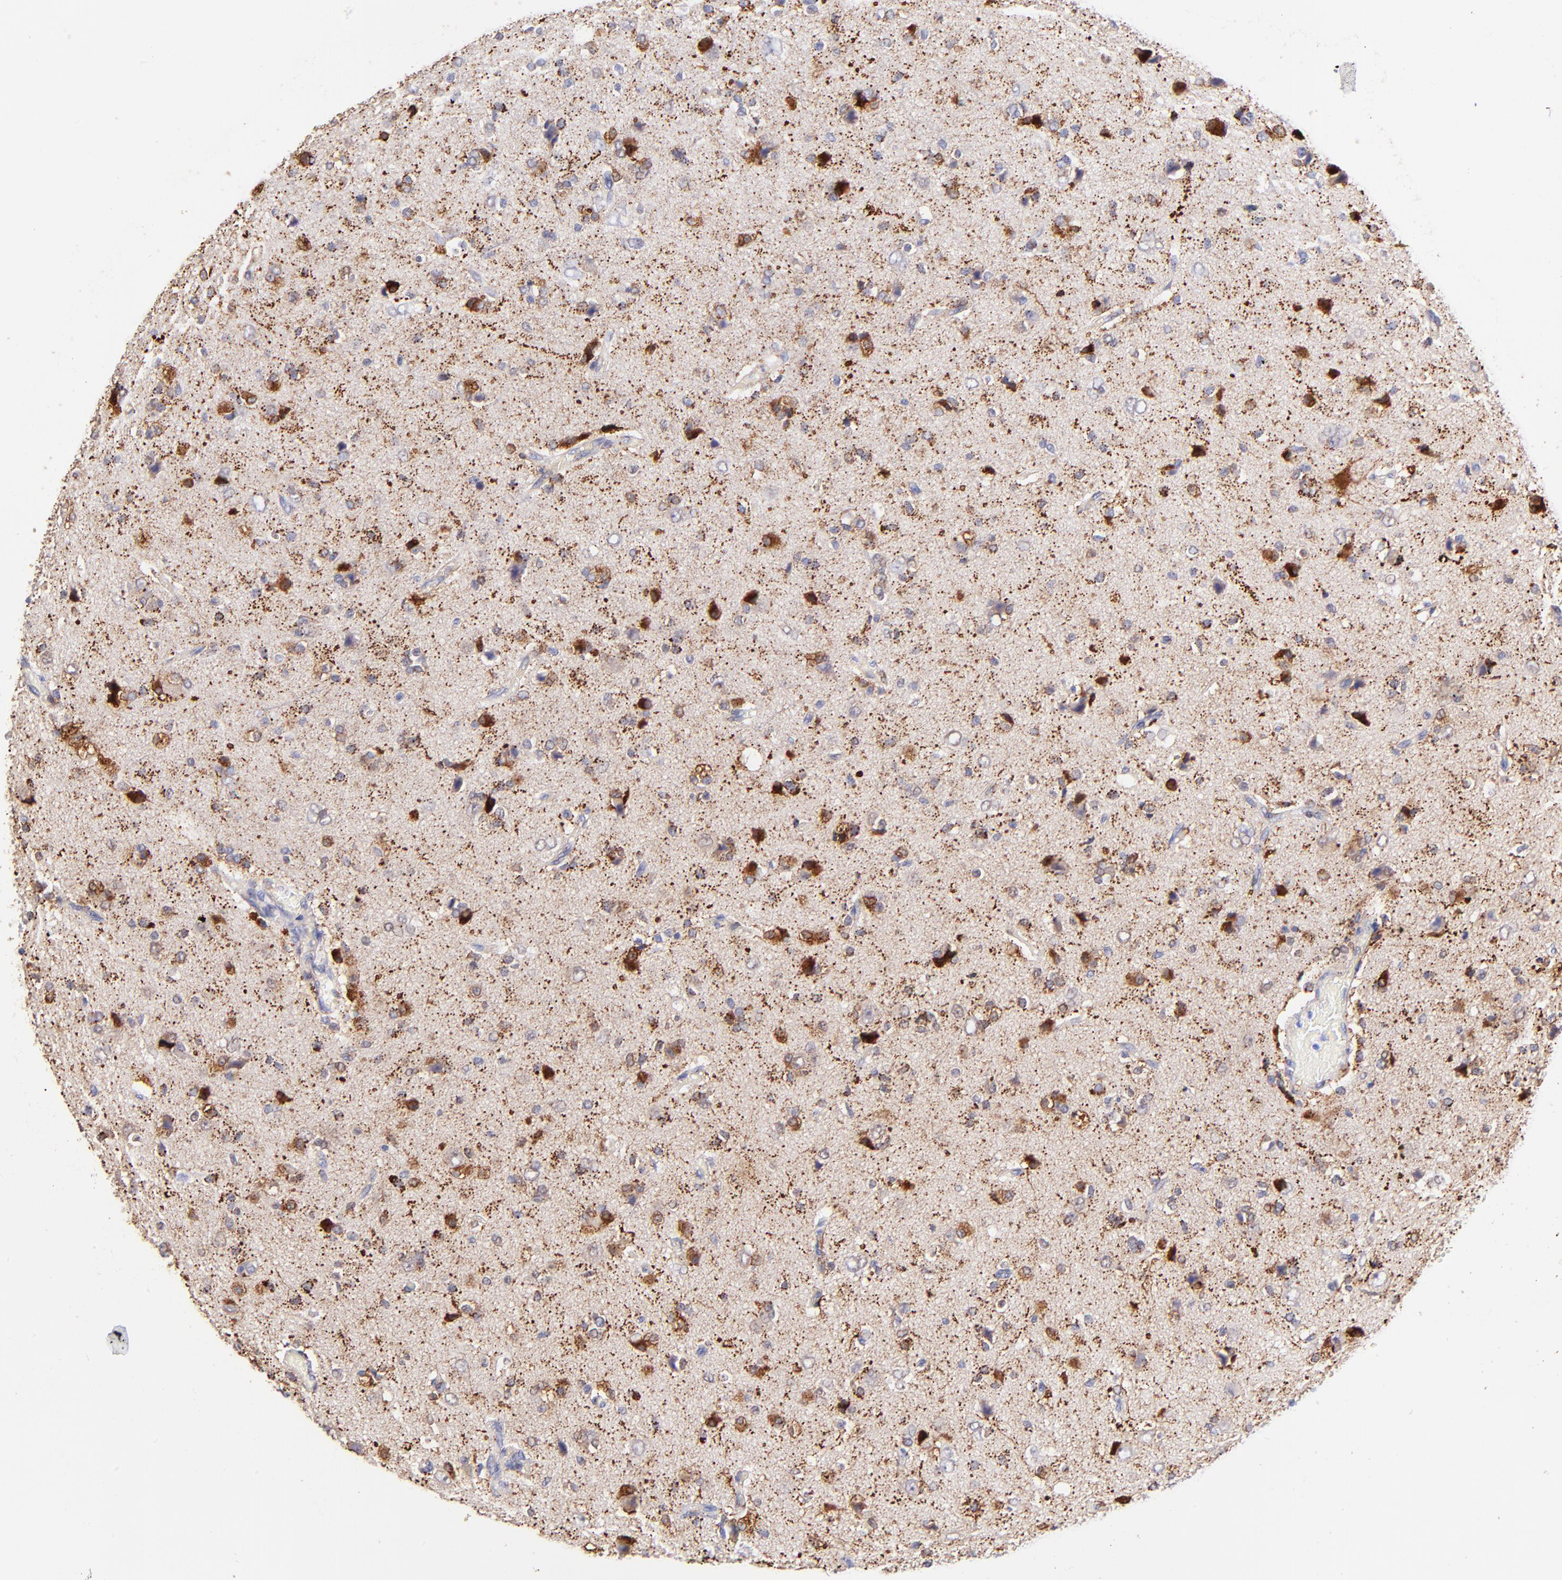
{"staining": {"intensity": "strong", "quantity": "<25%", "location": "cytoplasmic/membranous"}, "tissue": "glioma", "cell_type": "Tumor cells", "image_type": "cancer", "snomed": [{"axis": "morphology", "description": "Glioma, malignant, High grade"}, {"axis": "topography", "description": "Brain"}], "caption": "Human high-grade glioma (malignant) stained for a protein (brown) shows strong cytoplasmic/membranous positive positivity in about <25% of tumor cells.", "gene": "SPARC", "patient": {"sex": "male", "age": 47}}